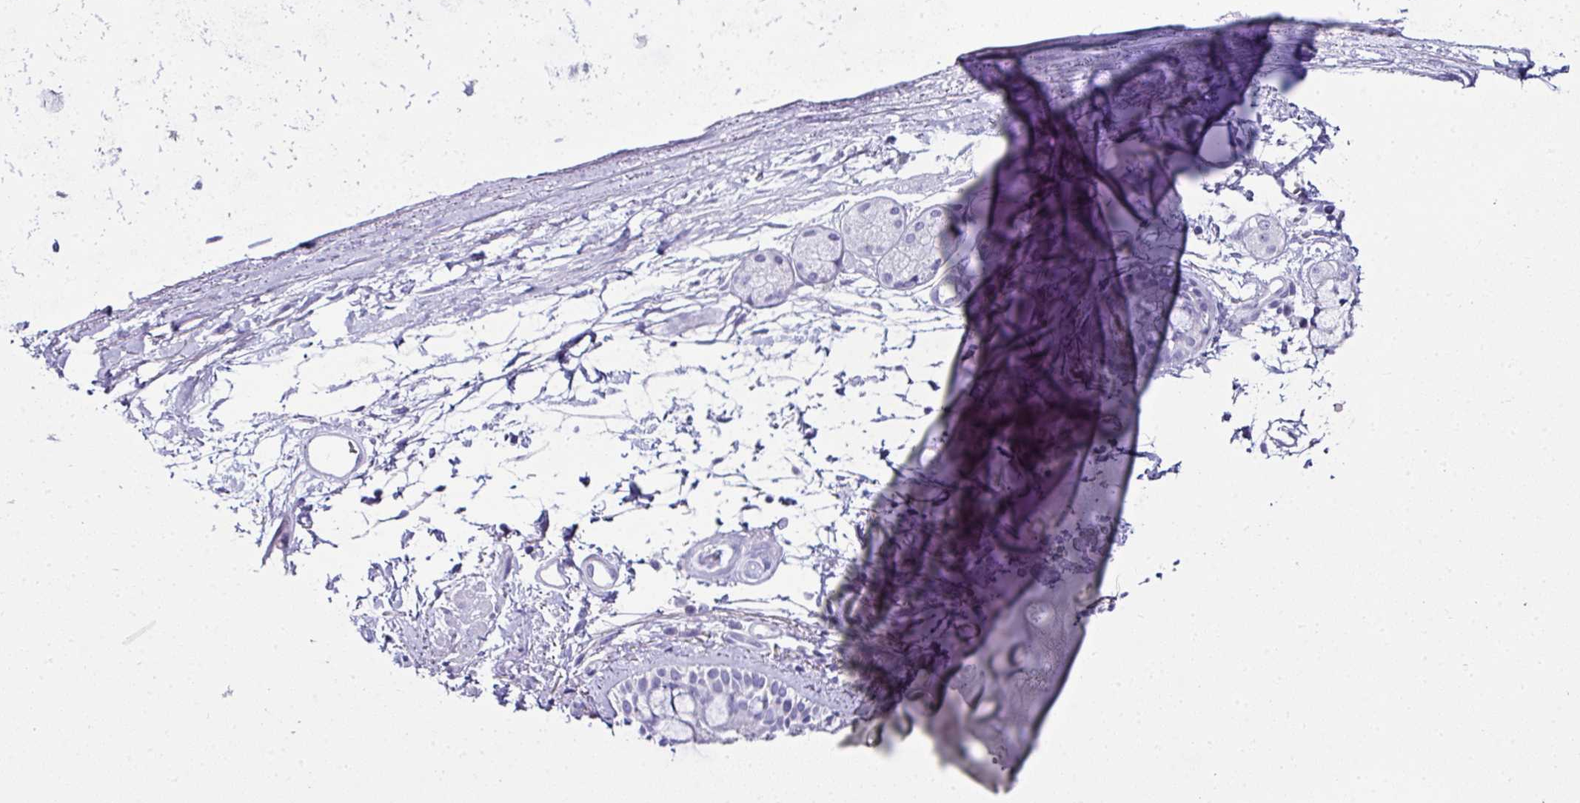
{"staining": {"intensity": "negative", "quantity": "none", "location": "none"}, "tissue": "bronchus", "cell_type": "Respiratory epithelial cells", "image_type": "normal", "snomed": [{"axis": "morphology", "description": "Normal tissue, NOS"}, {"axis": "topography", "description": "Lymph node"}, {"axis": "topography", "description": "Cartilage tissue"}, {"axis": "topography", "description": "Bronchus"}], "caption": "Photomicrograph shows no significant protein expression in respiratory epithelial cells of unremarkable bronchus. (IHC, brightfield microscopy, high magnification).", "gene": "NAPSA", "patient": {"sex": "female", "age": 70}}